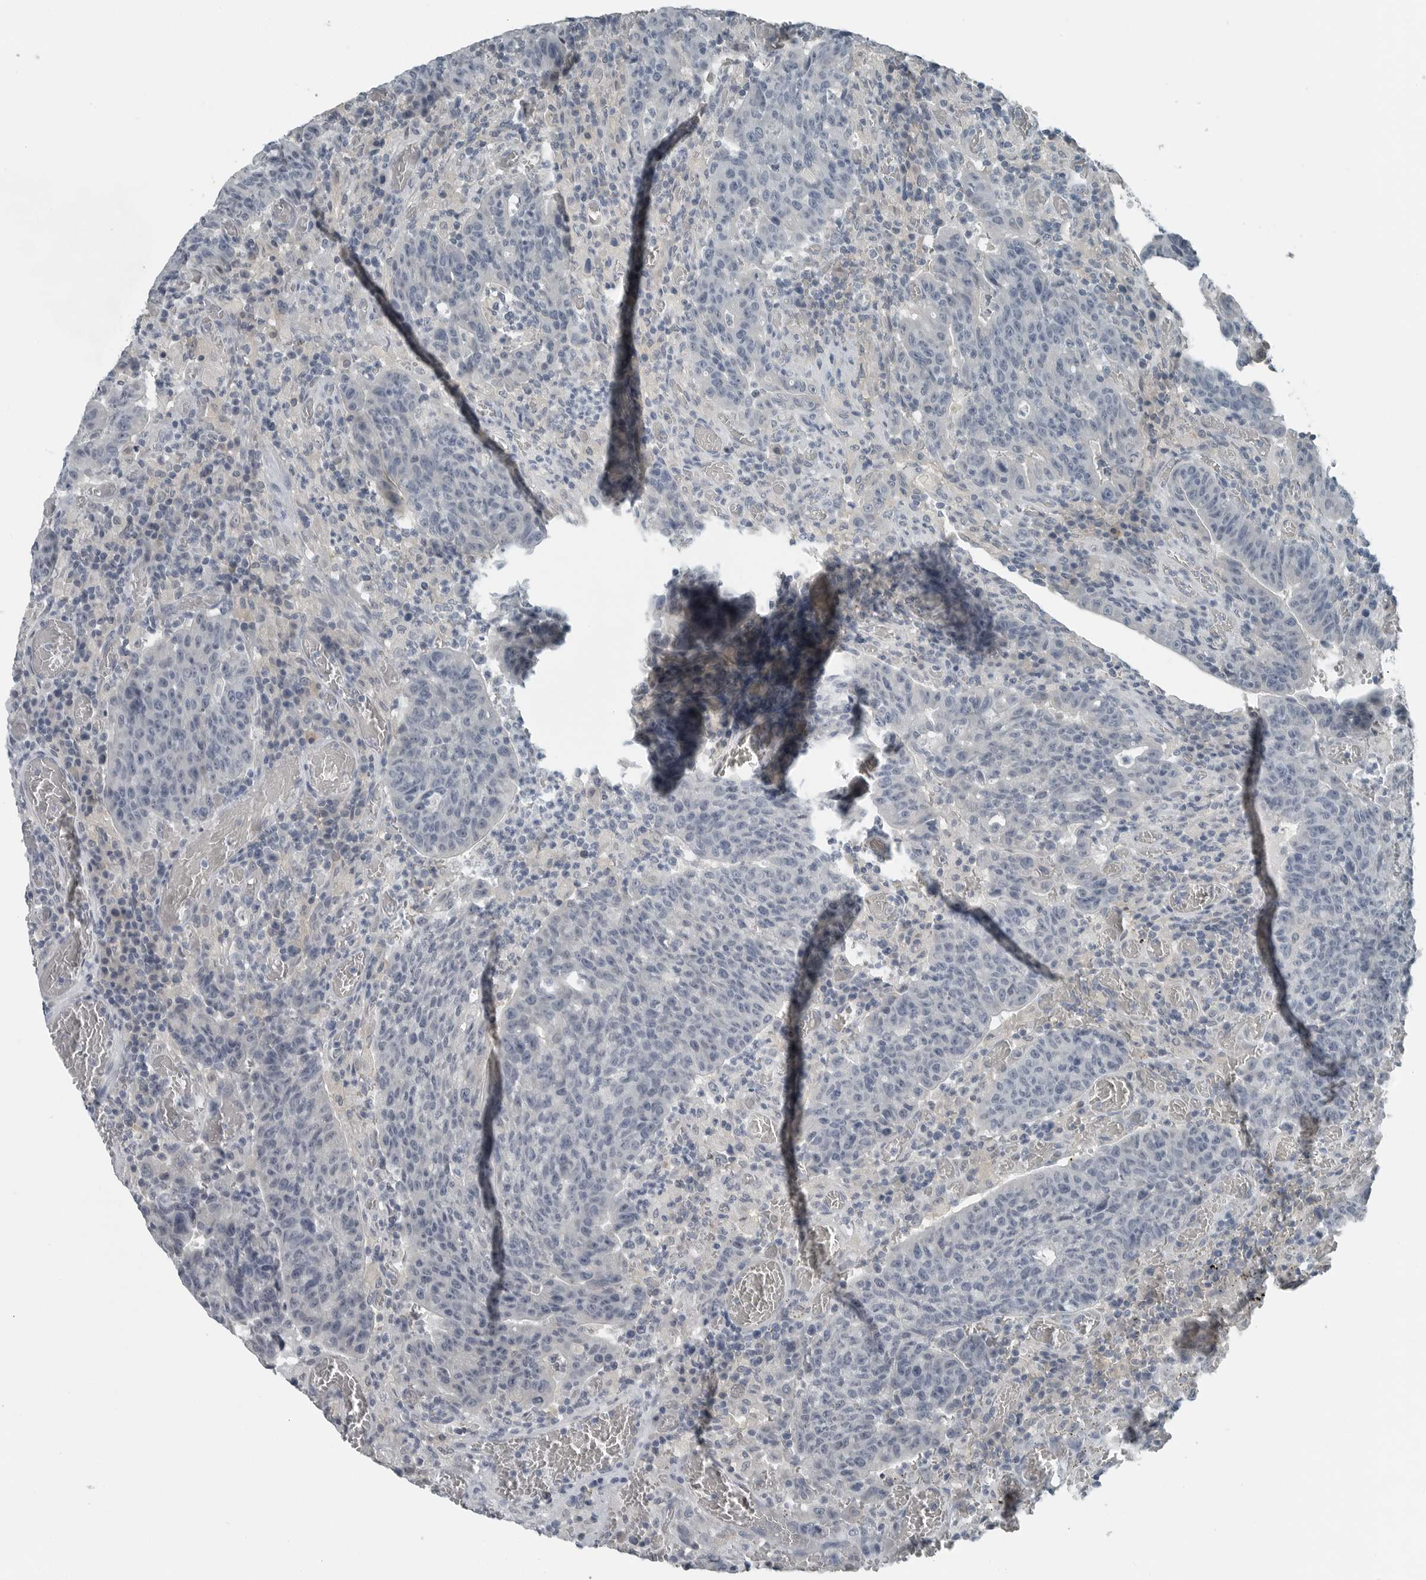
{"staining": {"intensity": "negative", "quantity": "none", "location": "none"}, "tissue": "colorectal cancer", "cell_type": "Tumor cells", "image_type": "cancer", "snomed": [{"axis": "morphology", "description": "Adenocarcinoma, NOS"}, {"axis": "topography", "description": "Colon"}], "caption": "Image shows no protein positivity in tumor cells of colorectal cancer (adenocarcinoma) tissue.", "gene": "KYAT1", "patient": {"sex": "female", "age": 75}}